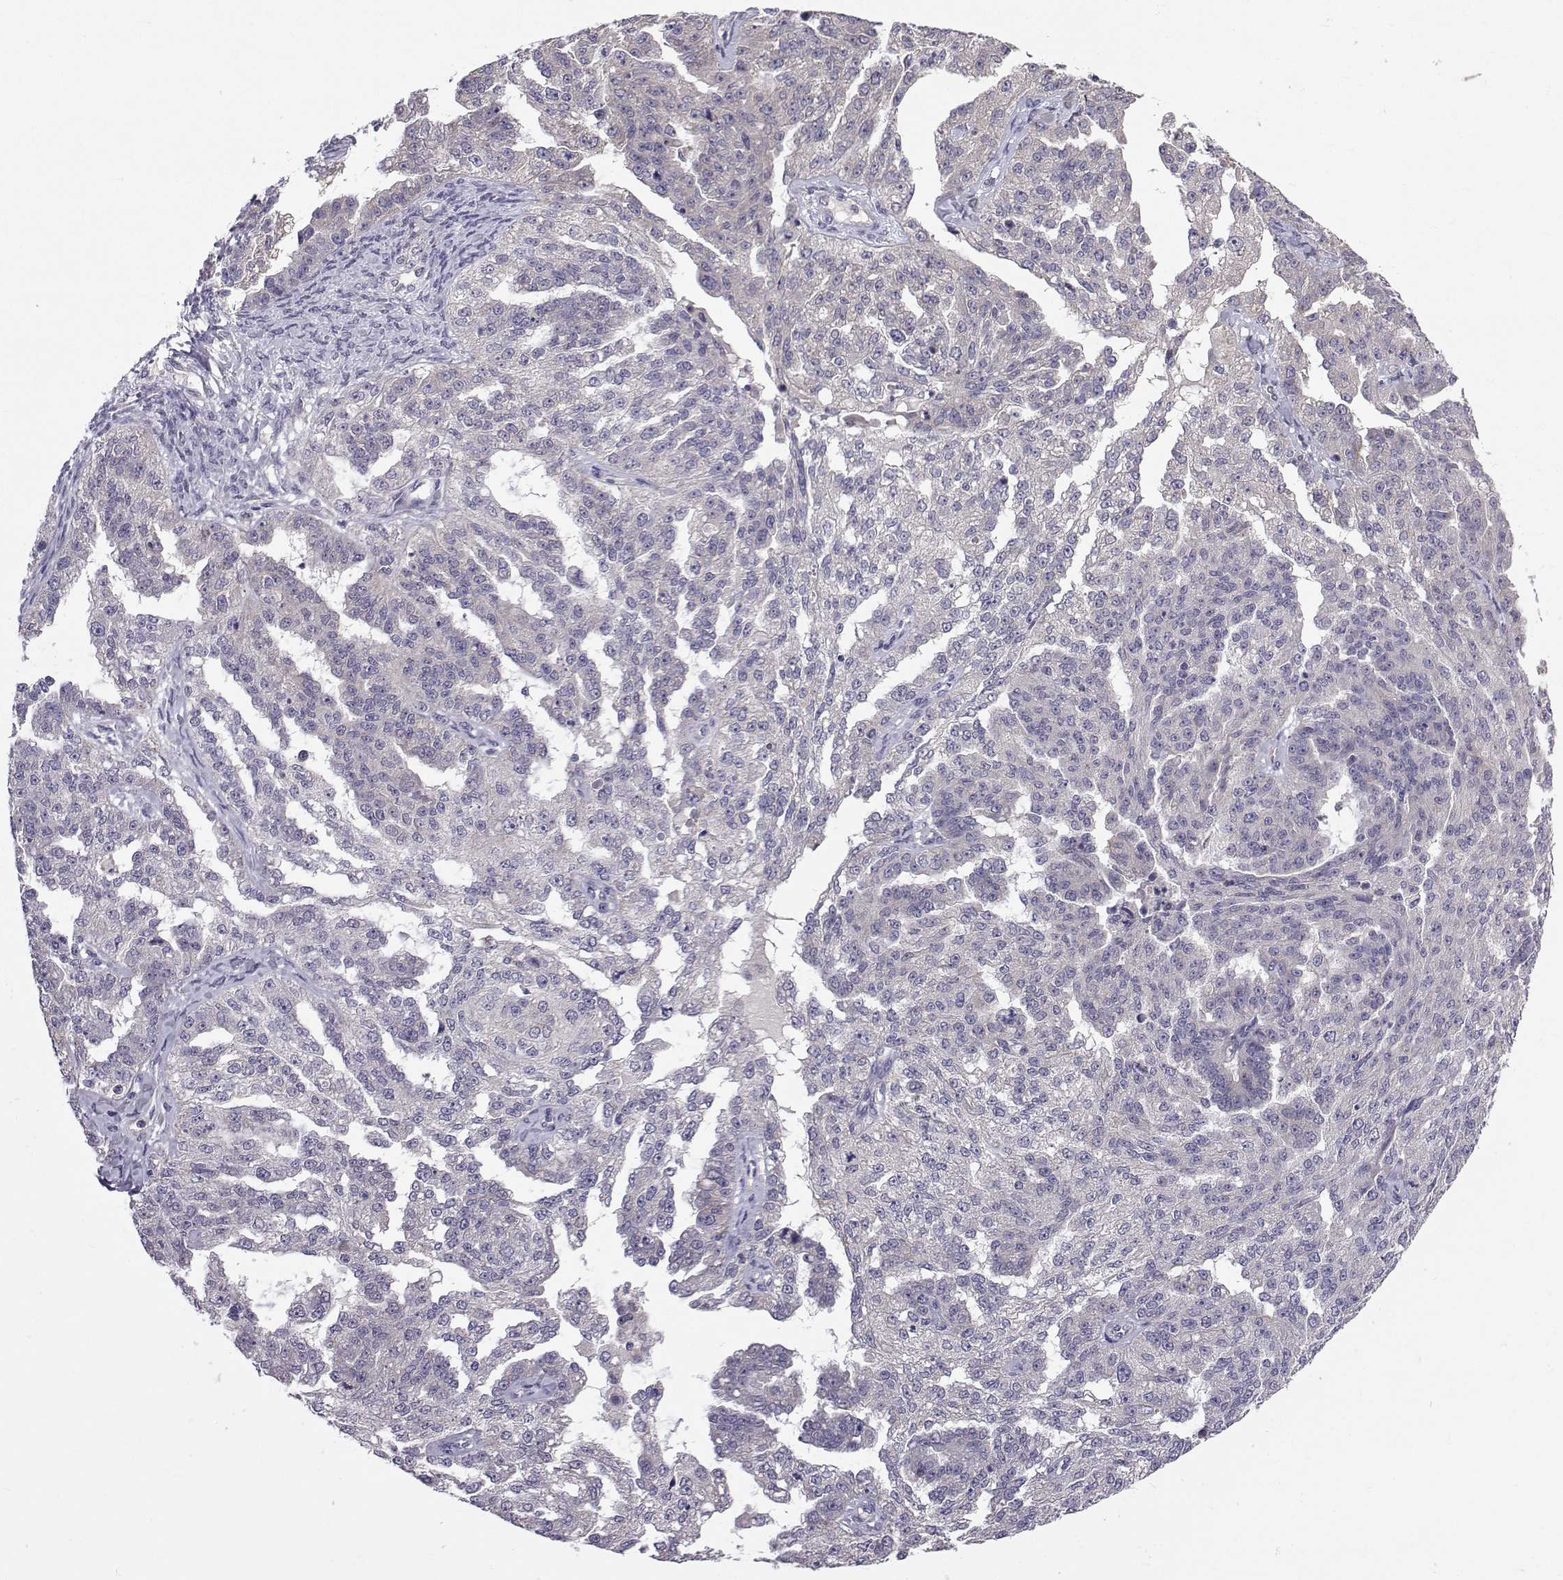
{"staining": {"intensity": "negative", "quantity": "none", "location": "none"}, "tissue": "ovarian cancer", "cell_type": "Tumor cells", "image_type": "cancer", "snomed": [{"axis": "morphology", "description": "Cystadenocarcinoma, serous, NOS"}, {"axis": "topography", "description": "Ovary"}], "caption": "This is a histopathology image of immunohistochemistry (IHC) staining of ovarian cancer (serous cystadenocarcinoma), which shows no expression in tumor cells.", "gene": "PEX5L", "patient": {"sex": "female", "age": 58}}